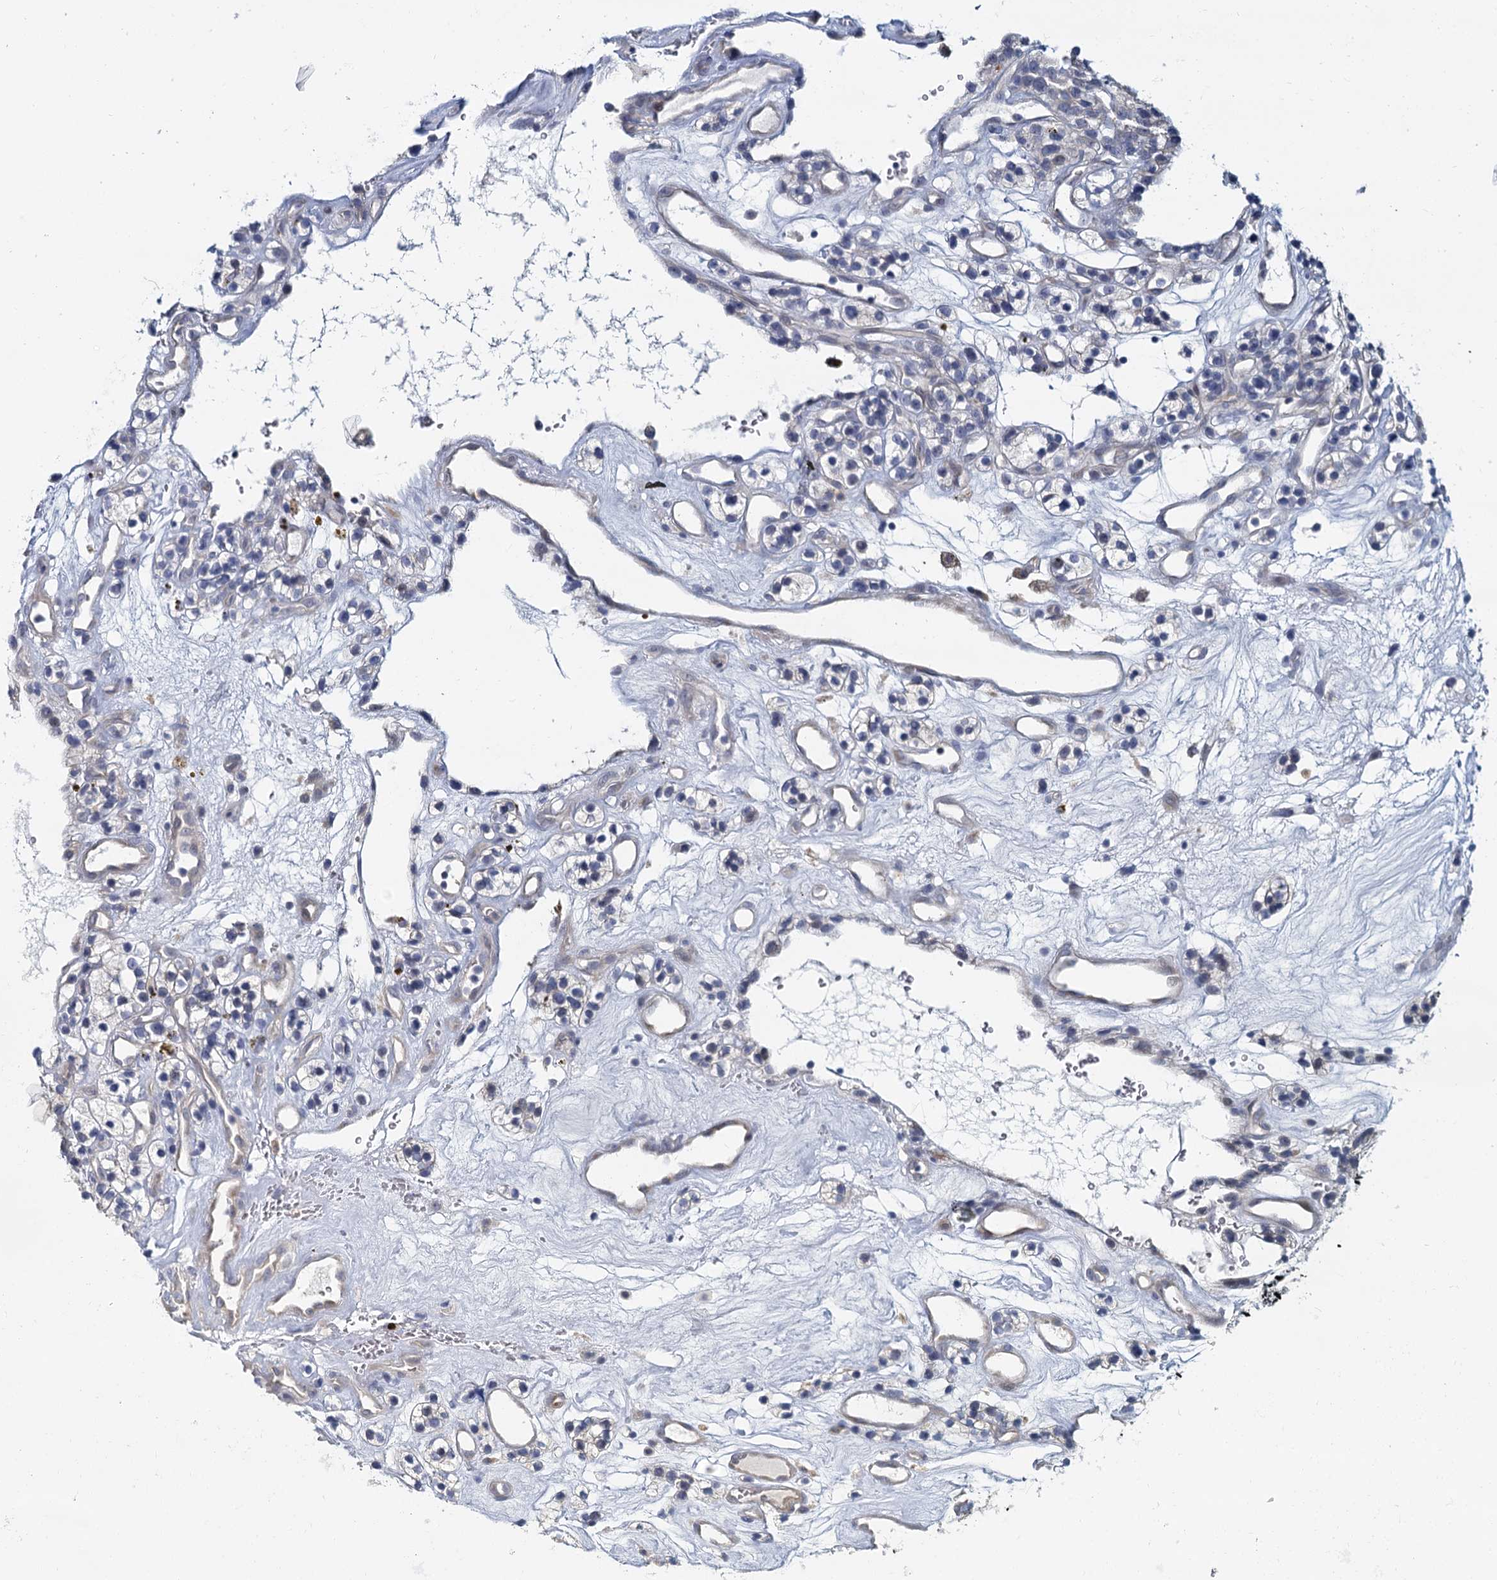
{"staining": {"intensity": "negative", "quantity": "none", "location": "none"}, "tissue": "renal cancer", "cell_type": "Tumor cells", "image_type": "cancer", "snomed": [{"axis": "morphology", "description": "Adenocarcinoma, NOS"}, {"axis": "topography", "description": "Kidney"}], "caption": "A micrograph of renal cancer (adenocarcinoma) stained for a protein demonstrates no brown staining in tumor cells.", "gene": "ACRBP", "patient": {"sex": "female", "age": 57}}